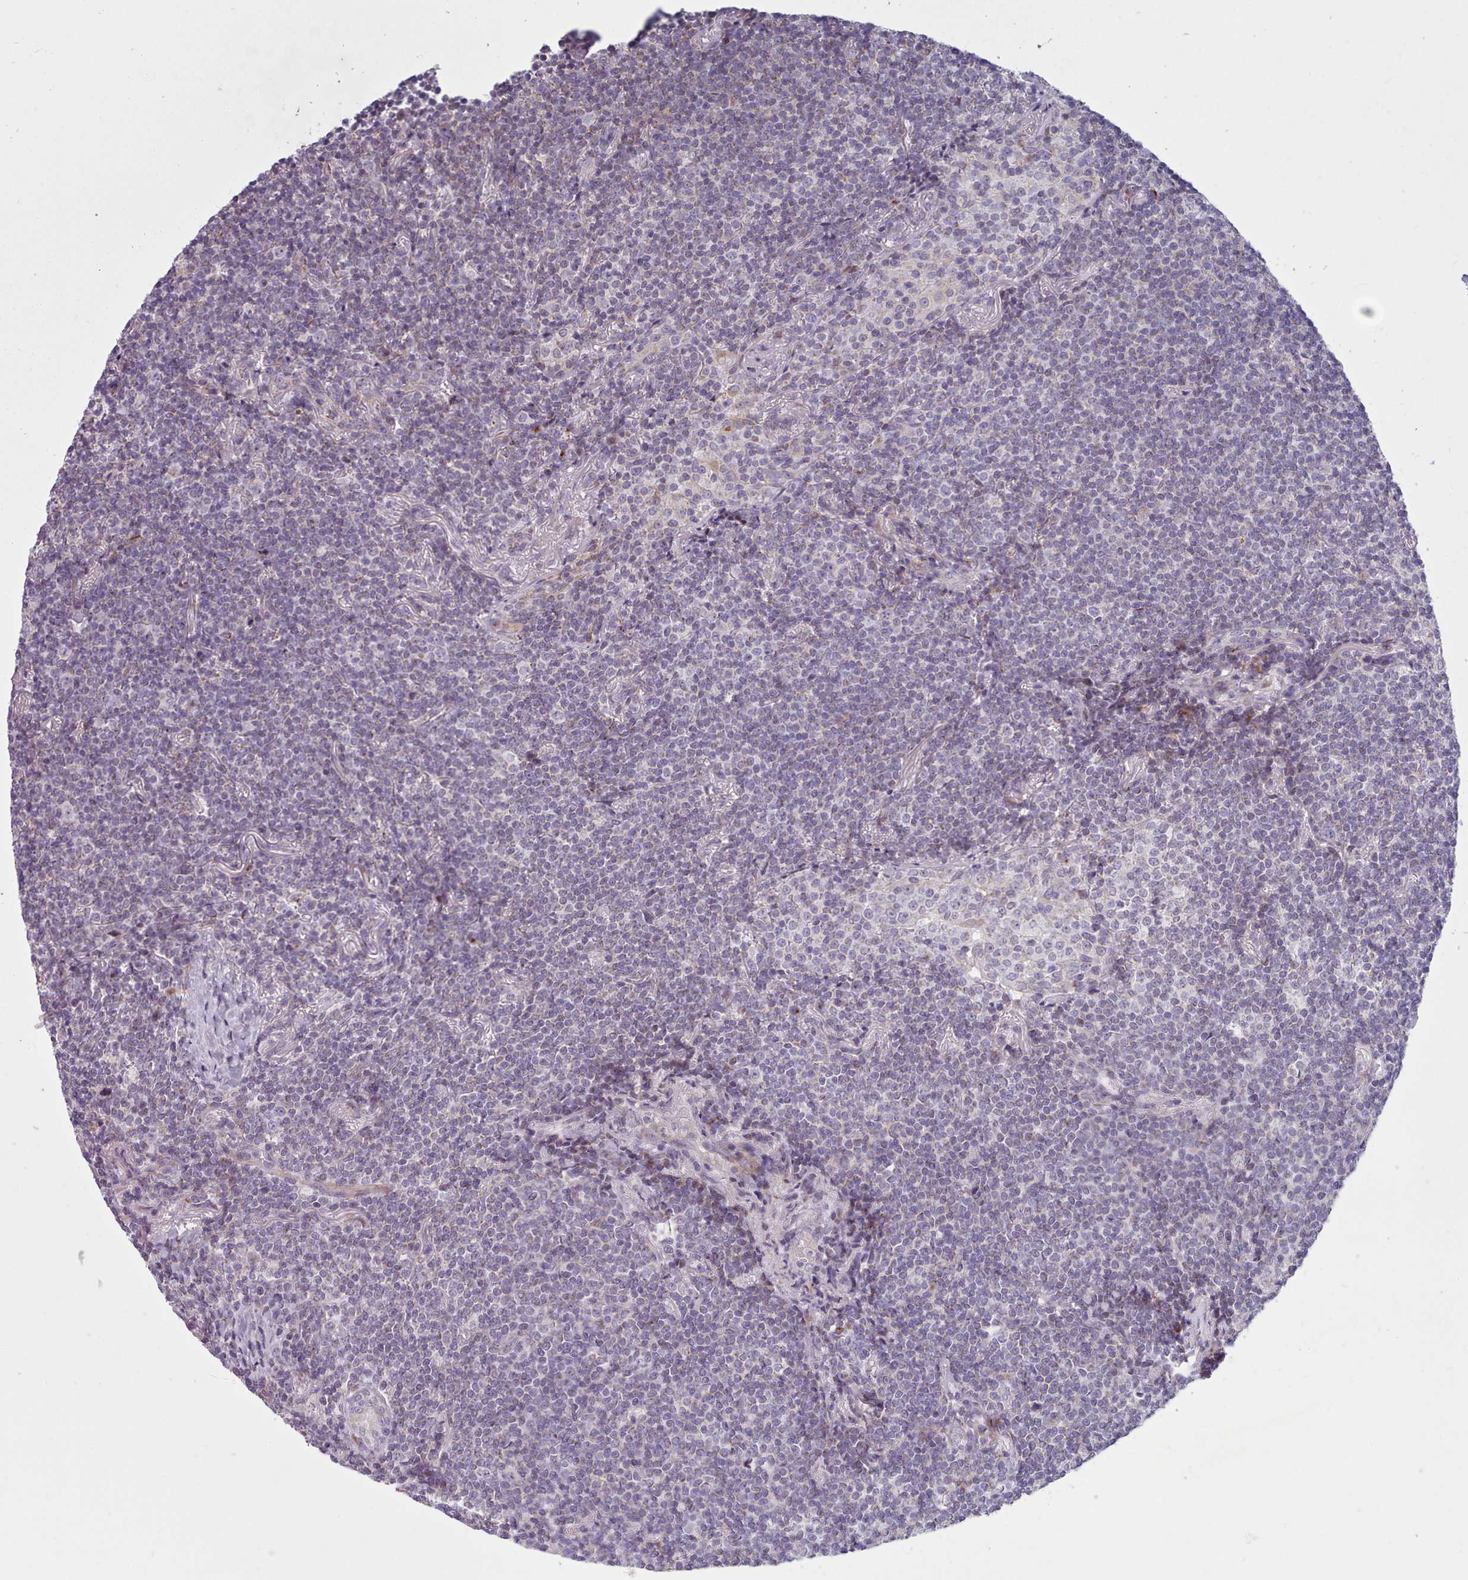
{"staining": {"intensity": "negative", "quantity": "none", "location": "none"}, "tissue": "lymphoma", "cell_type": "Tumor cells", "image_type": "cancer", "snomed": [{"axis": "morphology", "description": "Malignant lymphoma, non-Hodgkin's type, Low grade"}, {"axis": "topography", "description": "Lung"}], "caption": "There is no significant staining in tumor cells of lymphoma. (Immunohistochemistry, brightfield microscopy, high magnification).", "gene": "SLC52A3", "patient": {"sex": "female", "age": 71}}